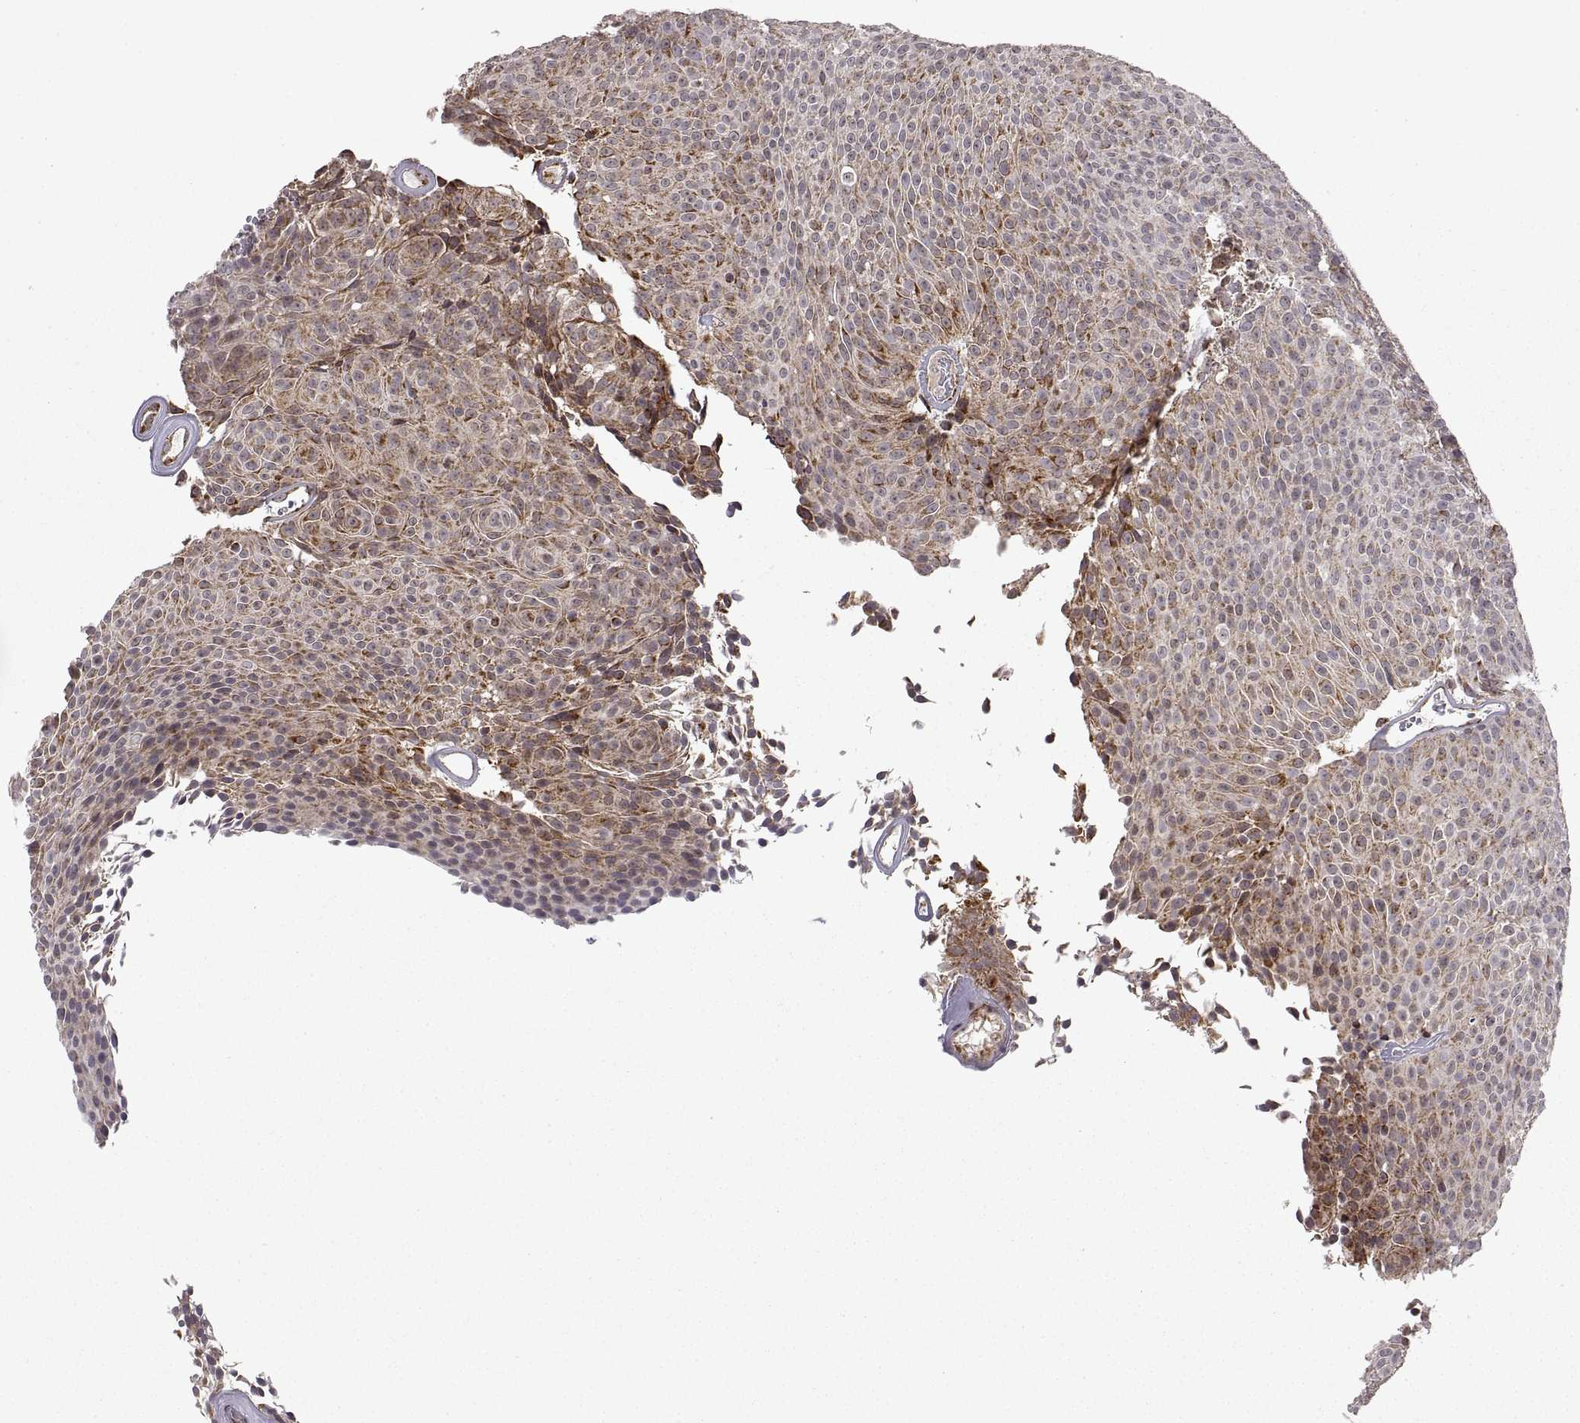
{"staining": {"intensity": "weak", "quantity": ">75%", "location": "cytoplasmic/membranous"}, "tissue": "urothelial cancer", "cell_type": "Tumor cells", "image_type": "cancer", "snomed": [{"axis": "morphology", "description": "Urothelial carcinoma, Low grade"}, {"axis": "topography", "description": "Urinary bladder"}], "caption": "A high-resolution image shows immunohistochemistry staining of urothelial cancer, which reveals weak cytoplasmic/membranous staining in approximately >75% of tumor cells. (Brightfield microscopy of DAB IHC at high magnification).", "gene": "MANBAL", "patient": {"sex": "male", "age": 77}}